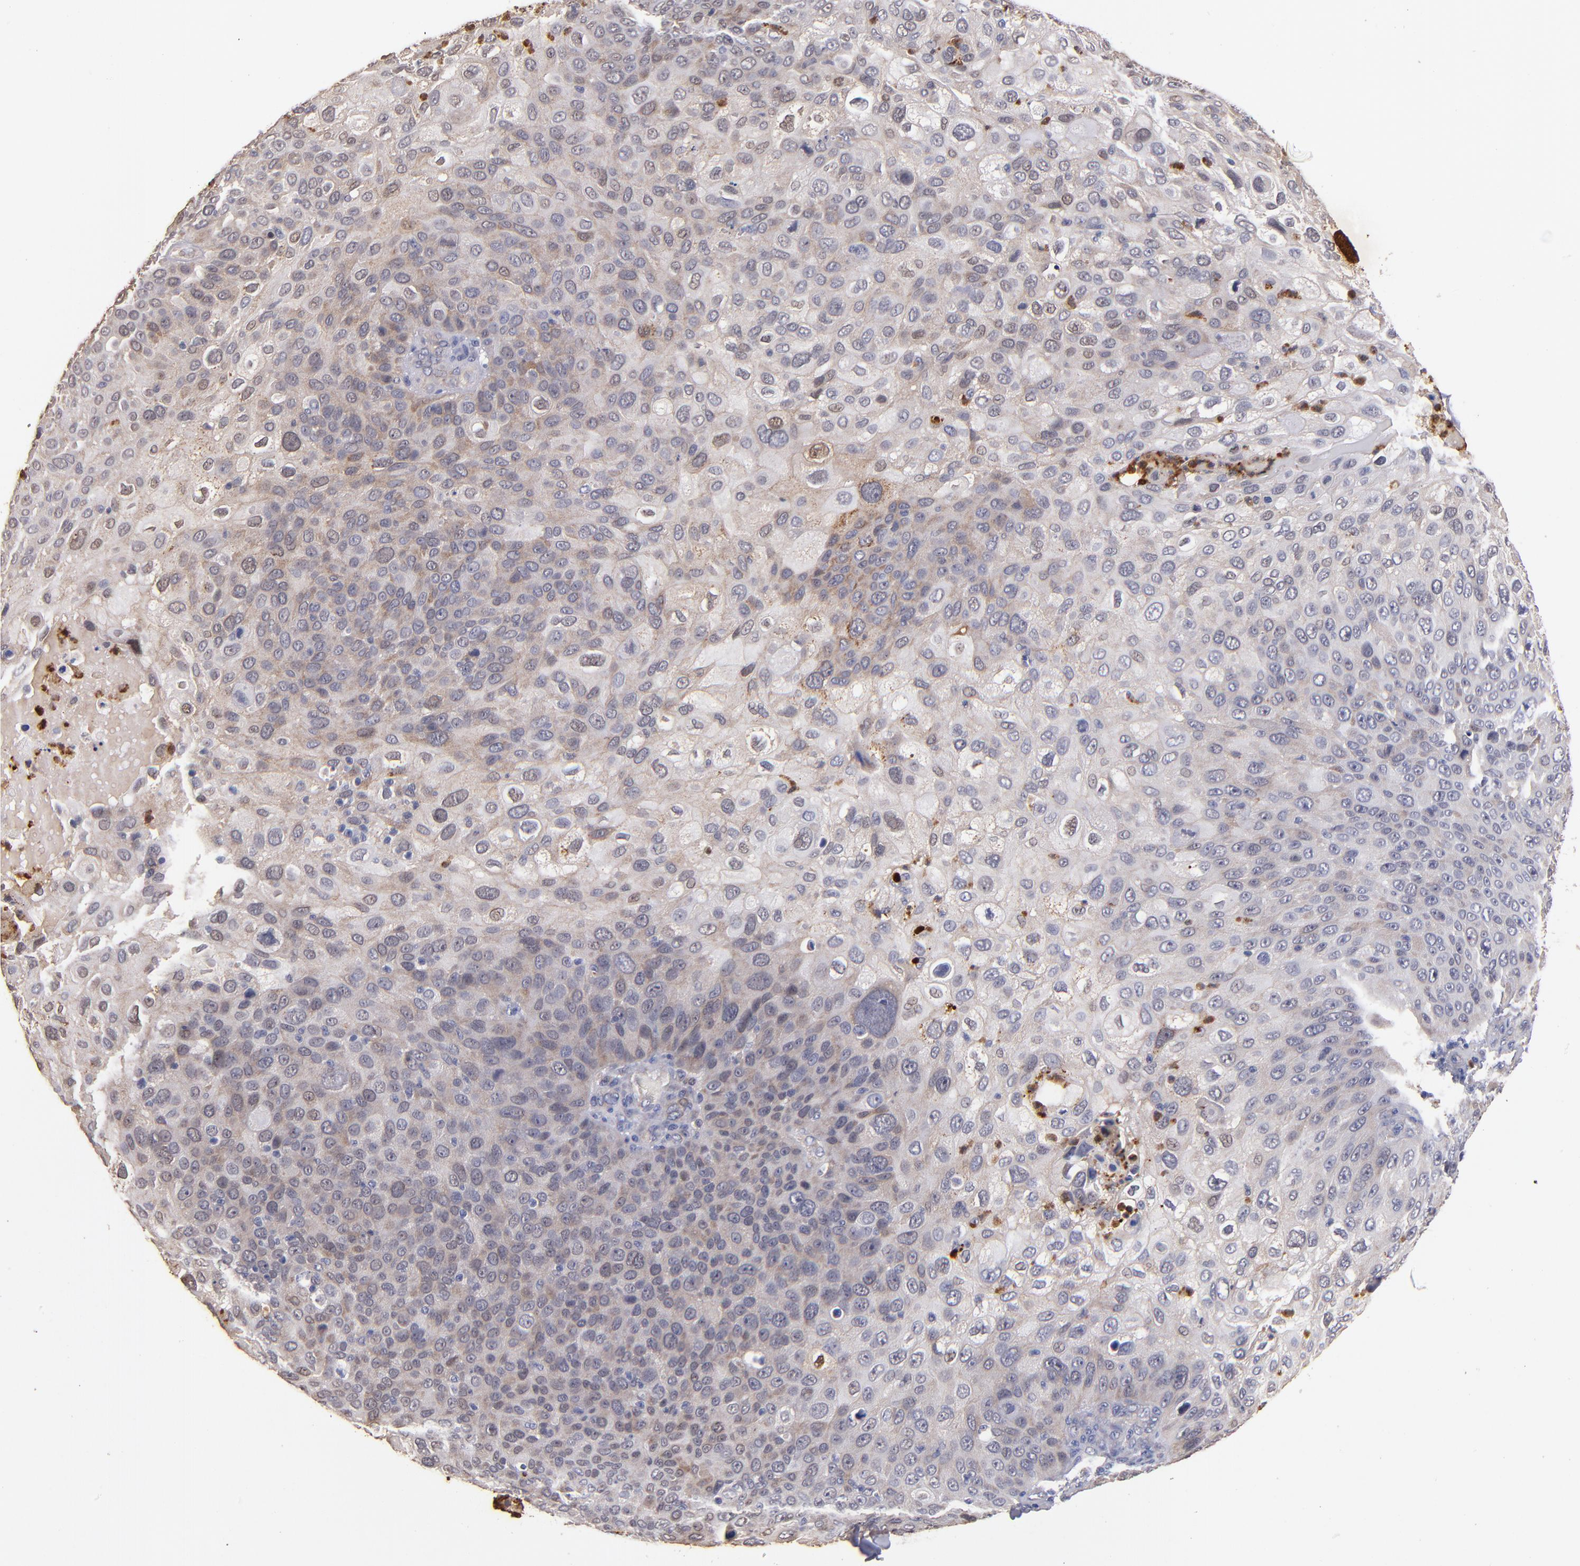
{"staining": {"intensity": "weak", "quantity": ">75%", "location": "cytoplasmic/membranous"}, "tissue": "skin cancer", "cell_type": "Tumor cells", "image_type": "cancer", "snomed": [{"axis": "morphology", "description": "Squamous cell carcinoma, NOS"}, {"axis": "topography", "description": "Skin"}], "caption": "A photomicrograph showing weak cytoplasmic/membranous expression in approximately >75% of tumor cells in squamous cell carcinoma (skin), as visualized by brown immunohistochemical staining.", "gene": "TTLL12", "patient": {"sex": "male", "age": 87}}